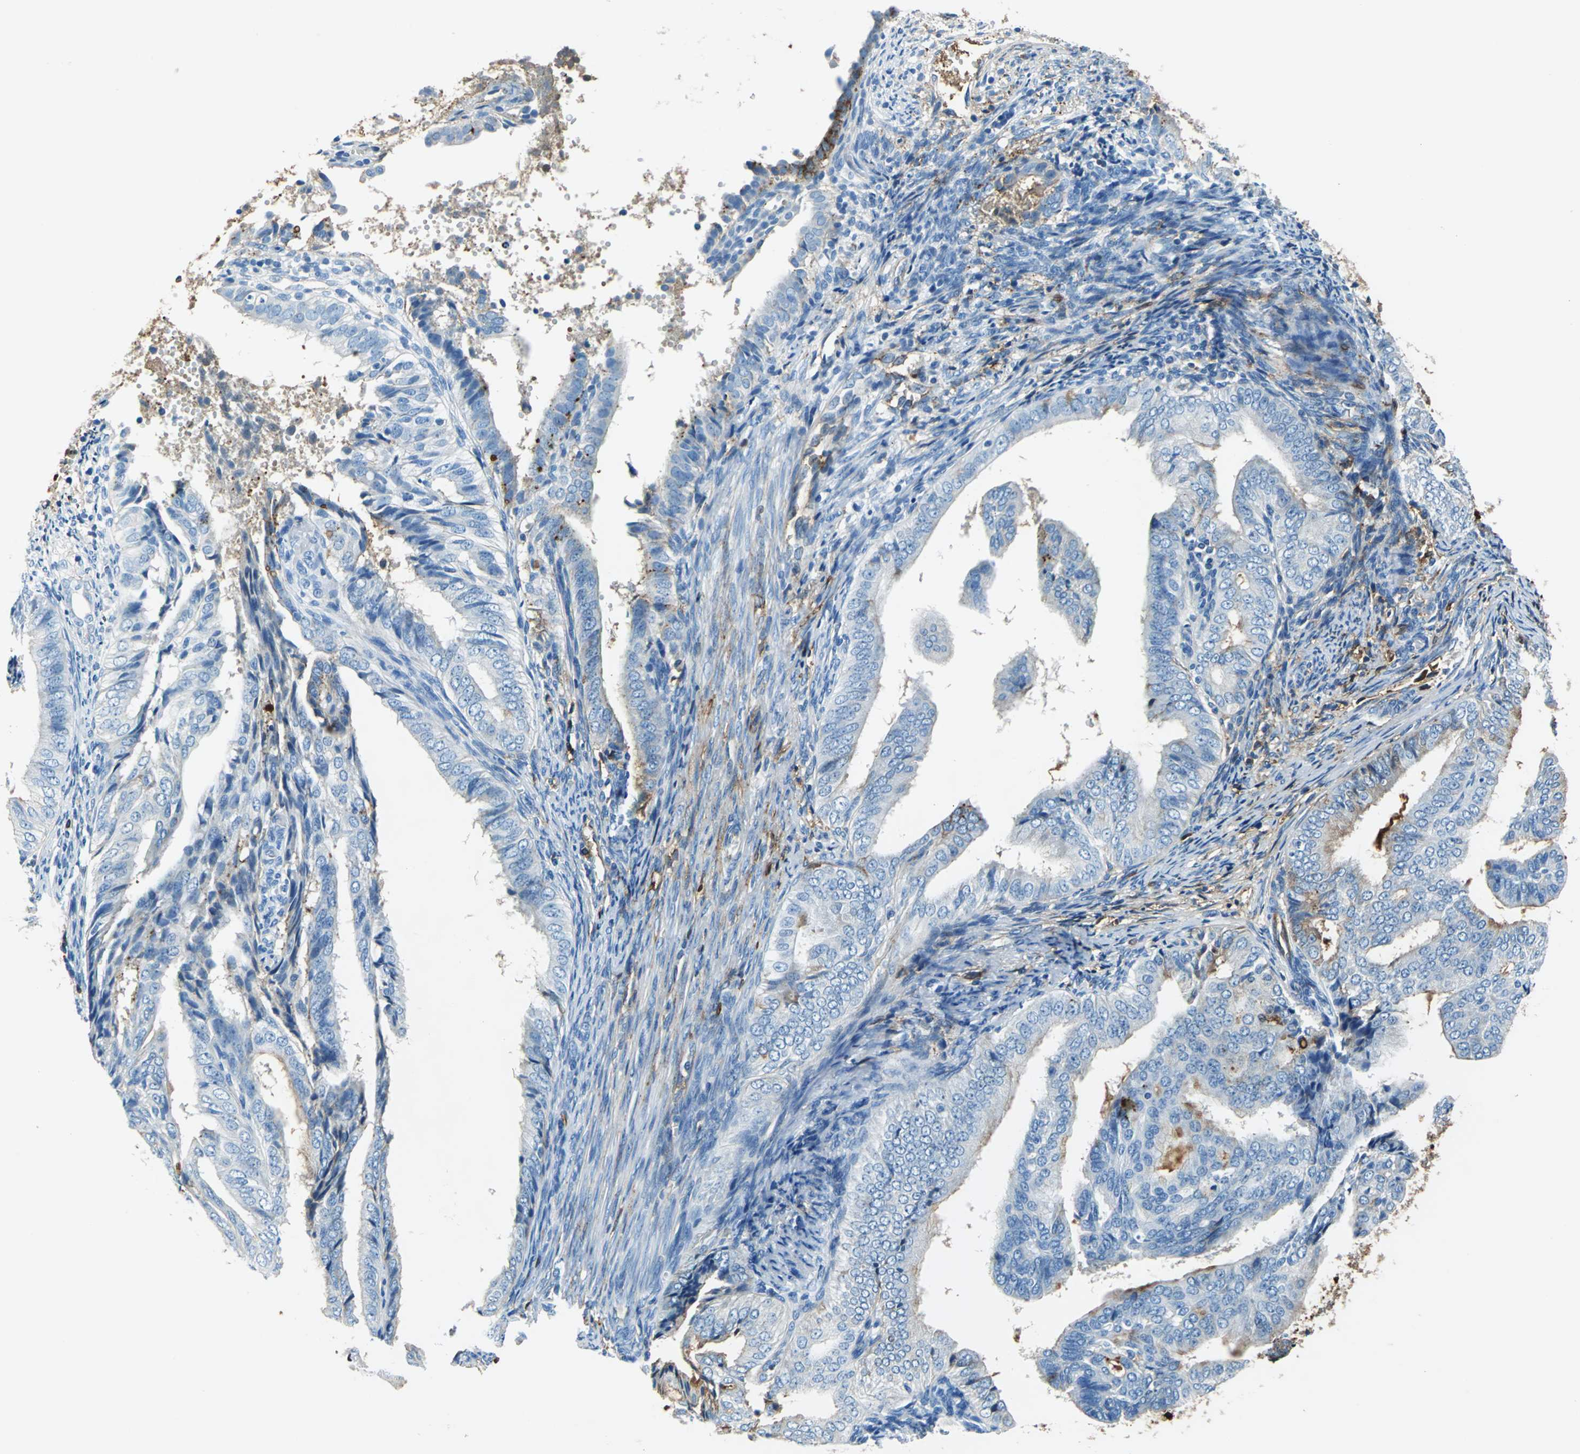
{"staining": {"intensity": "moderate", "quantity": "25%-75%", "location": "cytoplasmic/membranous"}, "tissue": "endometrial cancer", "cell_type": "Tumor cells", "image_type": "cancer", "snomed": [{"axis": "morphology", "description": "Adenocarcinoma, NOS"}, {"axis": "topography", "description": "Endometrium"}], "caption": "Protein staining displays moderate cytoplasmic/membranous expression in about 25%-75% of tumor cells in endometrial cancer. (DAB (3,3'-diaminobenzidine) IHC with brightfield microscopy, high magnification).", "gene": "ALB", "patient": {"sex": "female", "age": 58}}